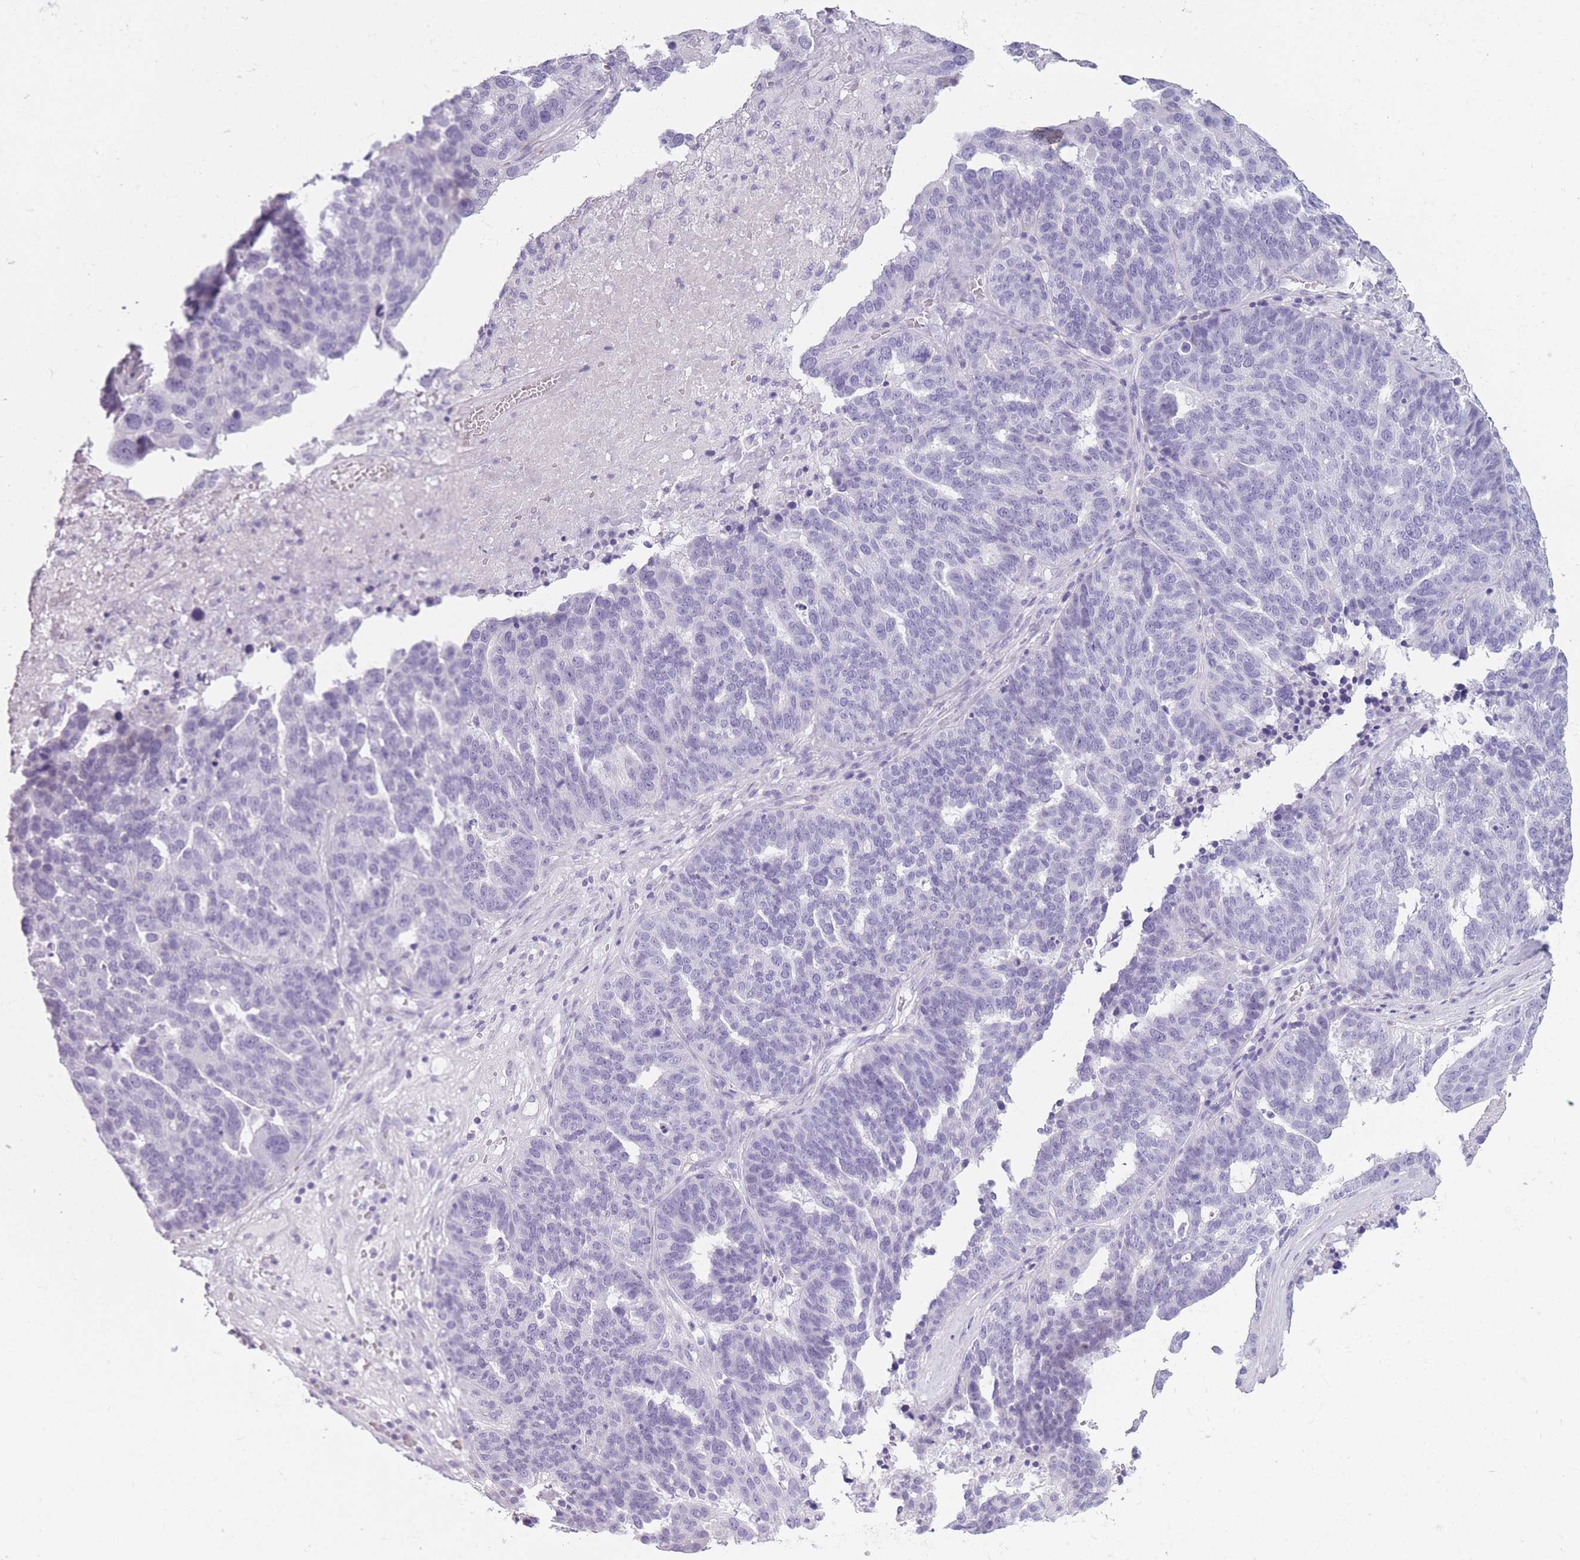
{"staining": {"intensity": "negative", "quantity": "none", "location": "none"}, "tissue": "ovarian cancer", "cell_type": "Tumor cells", "image_type": "cancer", "snomed": [{"axis": "morphology", "description": "Cystadenocarcinoma, serous, NOS"}, {"axis": "topography", "description": "Ovary"}], "caption": "Tumor cells are negative for brown protein staining in ovarian cancer (serous cystadenocarcinoma).", "gene": "GOLGA6D", "patient": {"sex": "female", "age": 59}}